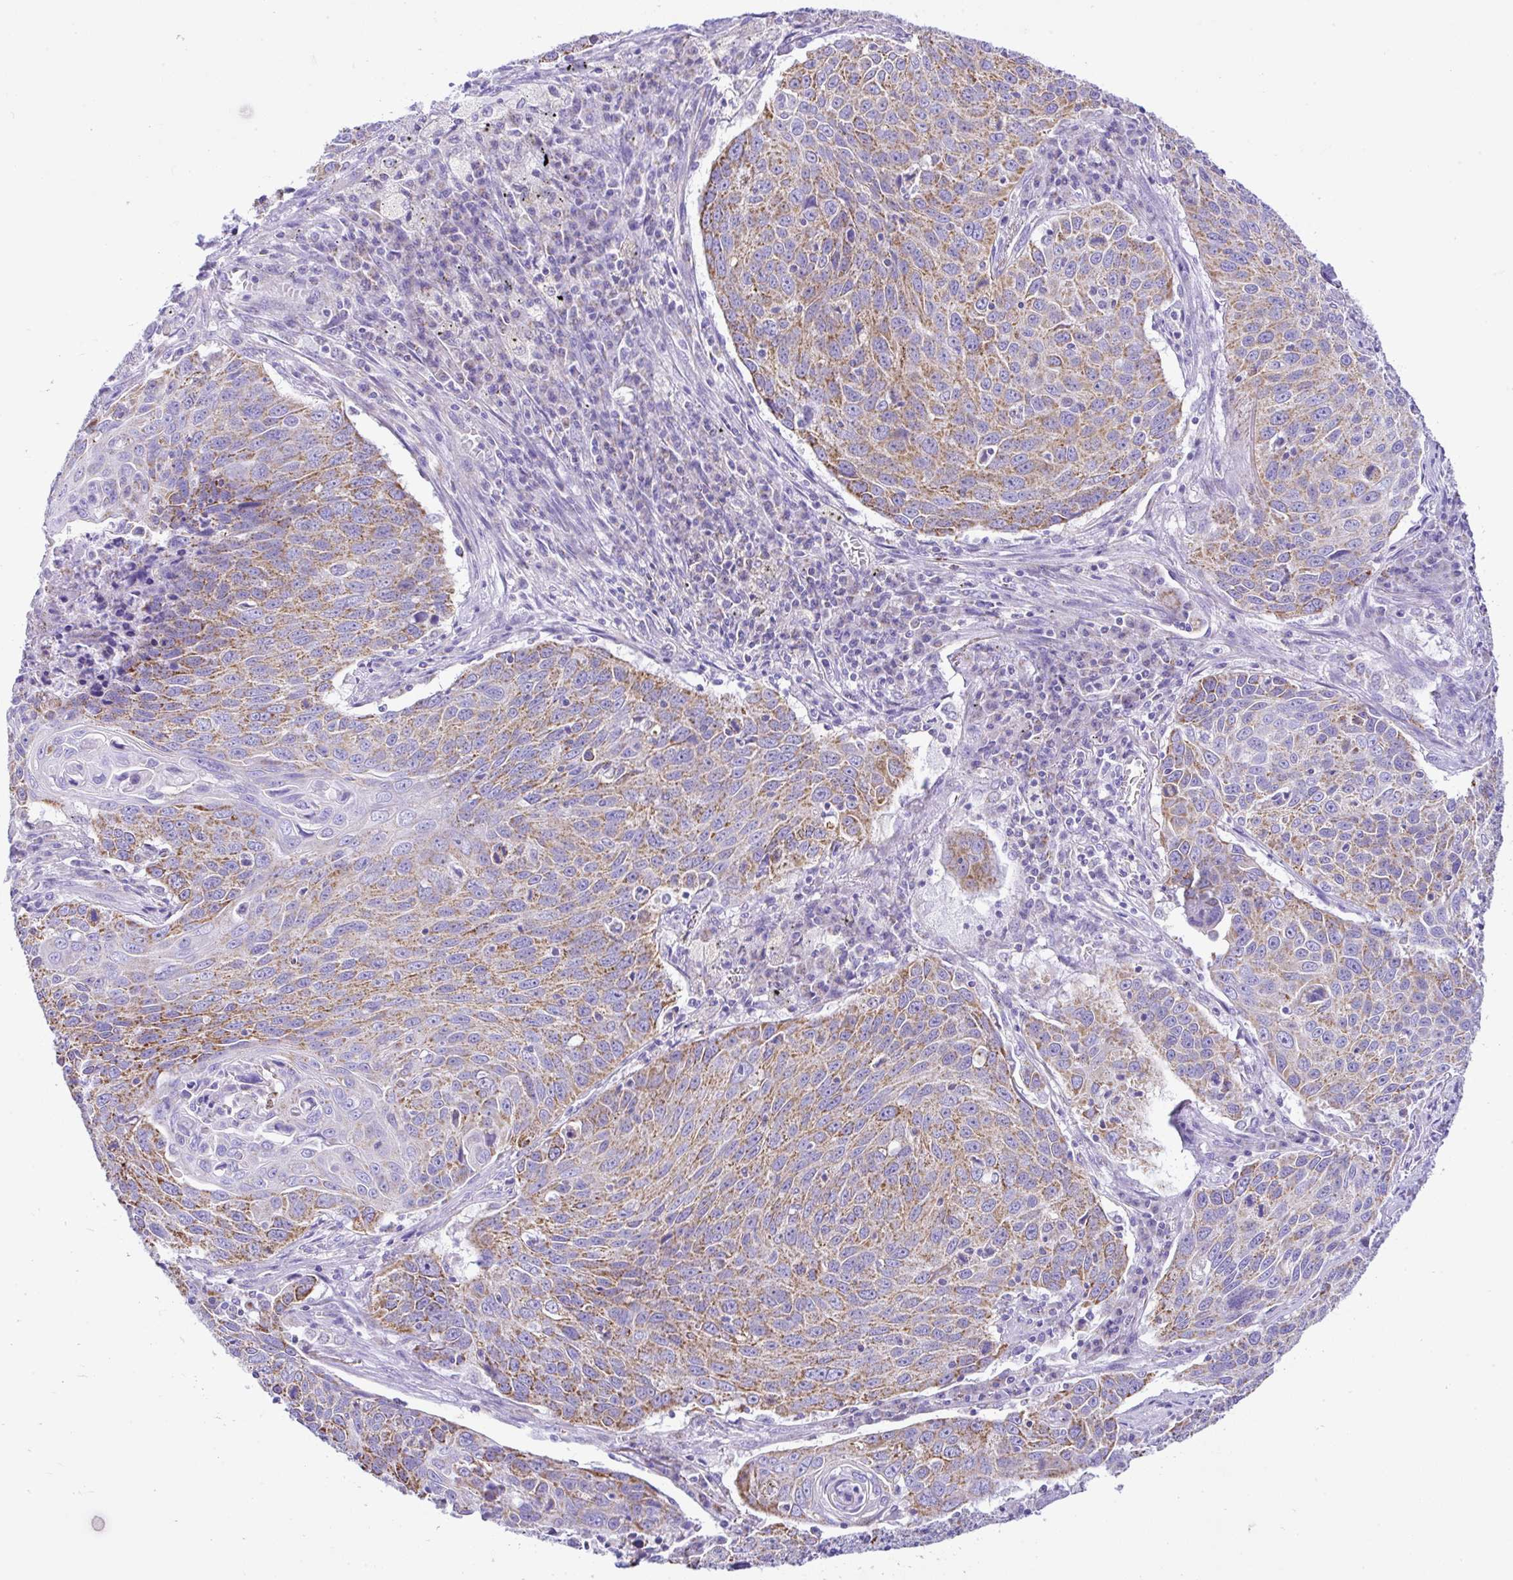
{"staining": {"intensity": "moderate", "quantity": "25%-75%", "location": "cytoplasmic/membranous"}, "tissue": "lung cancer", "cell_type": "Tumor cells", "image_type": "cancer", "snomed": [{"axis": "morphology", "description": "Squamous cell carcinoma, NOS"}, {"axis": "topography", "description": "Lung"}], "caption": "Human lung cancer (squamous cell carcinoma) stained with a brown dye displays moderate cytoplasmic/membranous positive expression in approximately 25%-75% of tumor cells.", "gene": "SLC13A1", "patient": {"sex": "male", "age": 78}}